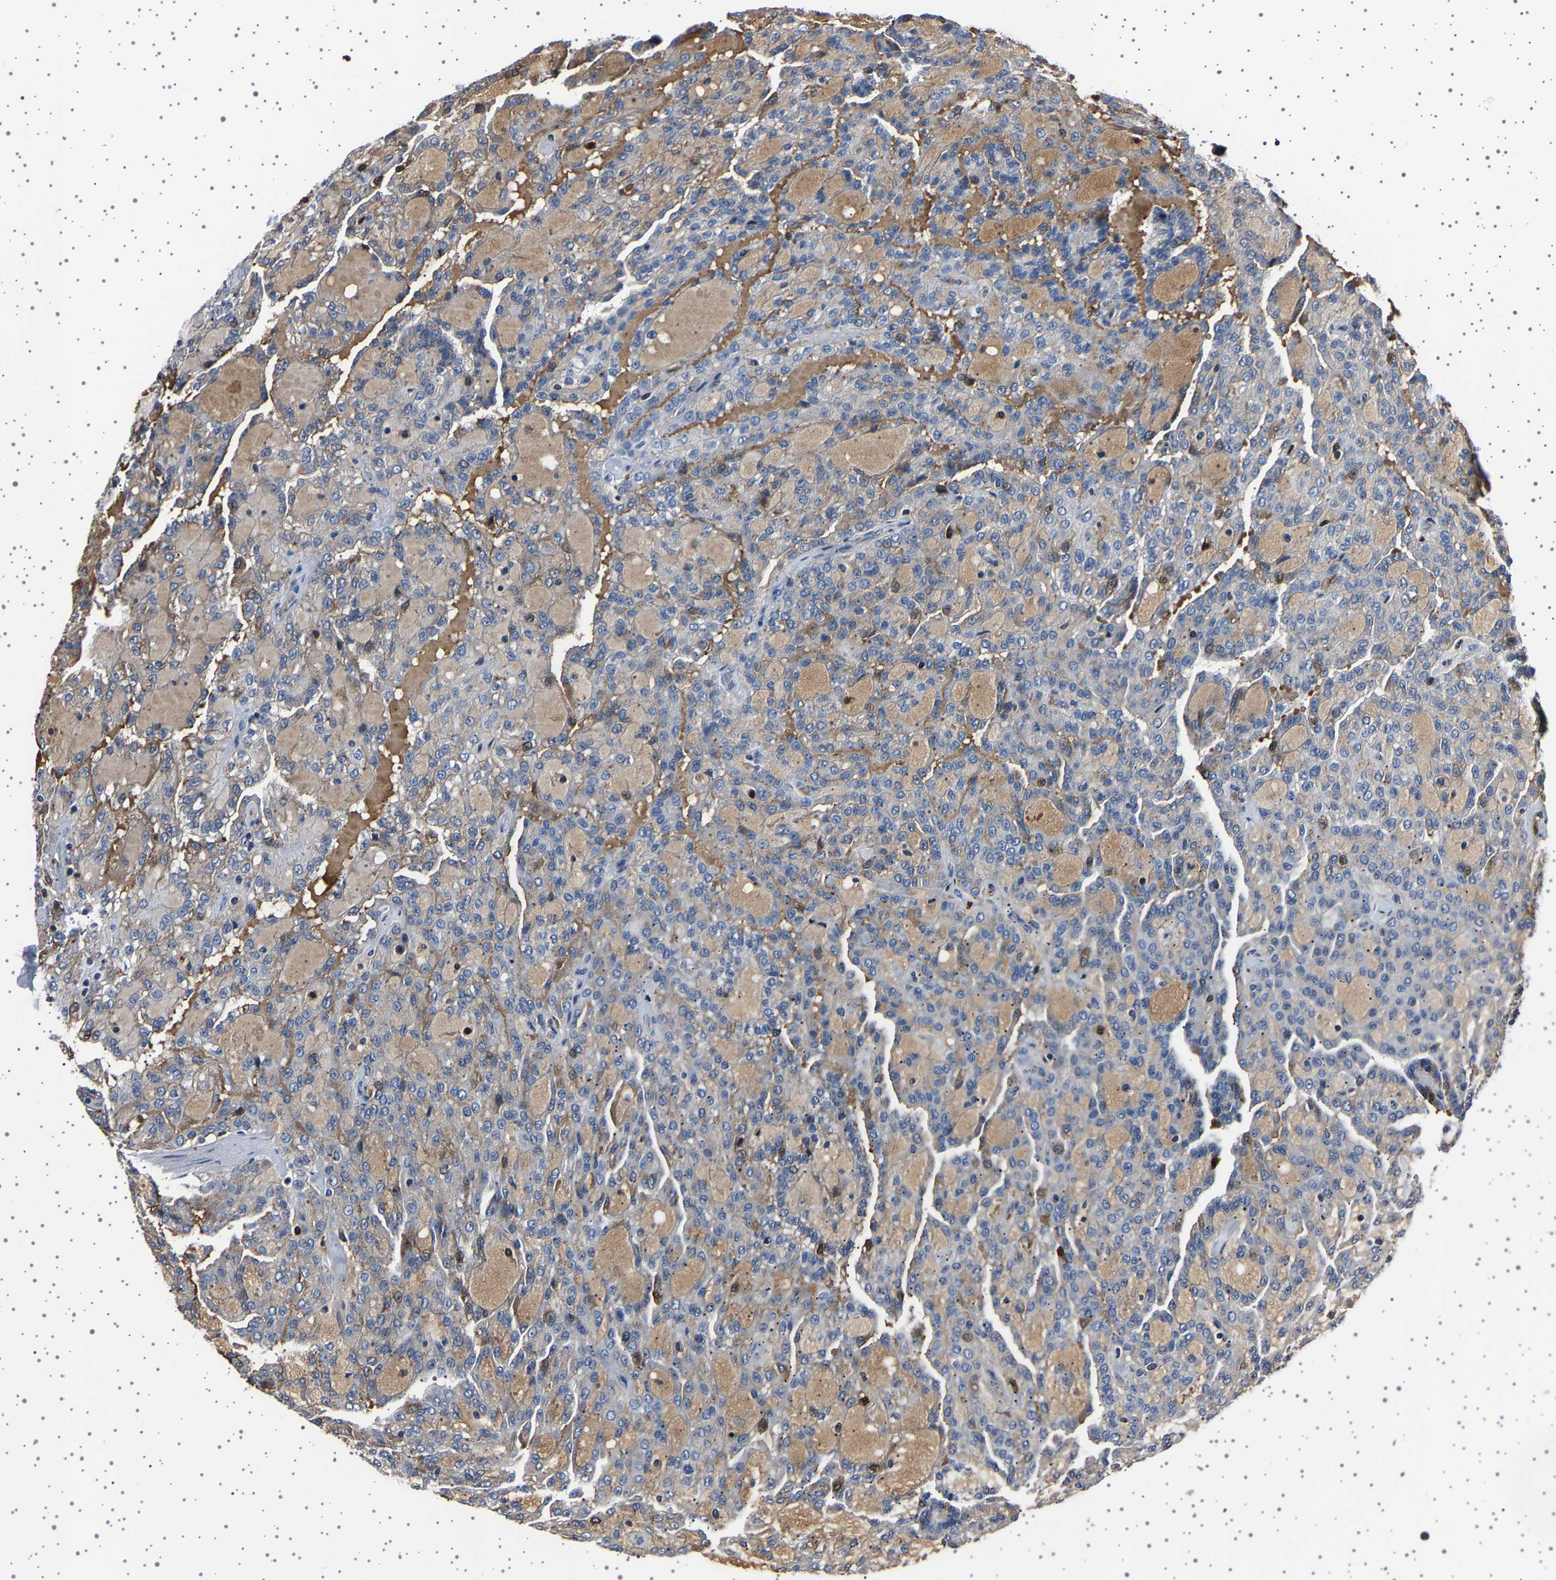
{"staining": {"intensity": "moderate", "quantity": "<25%", "location": "cytoplasmic/membranous"}, "tissue": "renal cancer", "cell_type": "Tumor cells", "image_type": "cancer", "snomed": [{"axis": "morphology", "description": "Adenocarcinoma, NOS"}, {"axis": "topography", "description": "Kidney"}], "caption": "DAB (3,3'-diaminobenzidine) immunohistochemical staining of renal adenocarcinoma reveals moderate cytoplasmic/membranous protein staining in about <25% of tumor cells.", "gene": "IL10RB", "patient": {"sex": "male", "age": 63}}